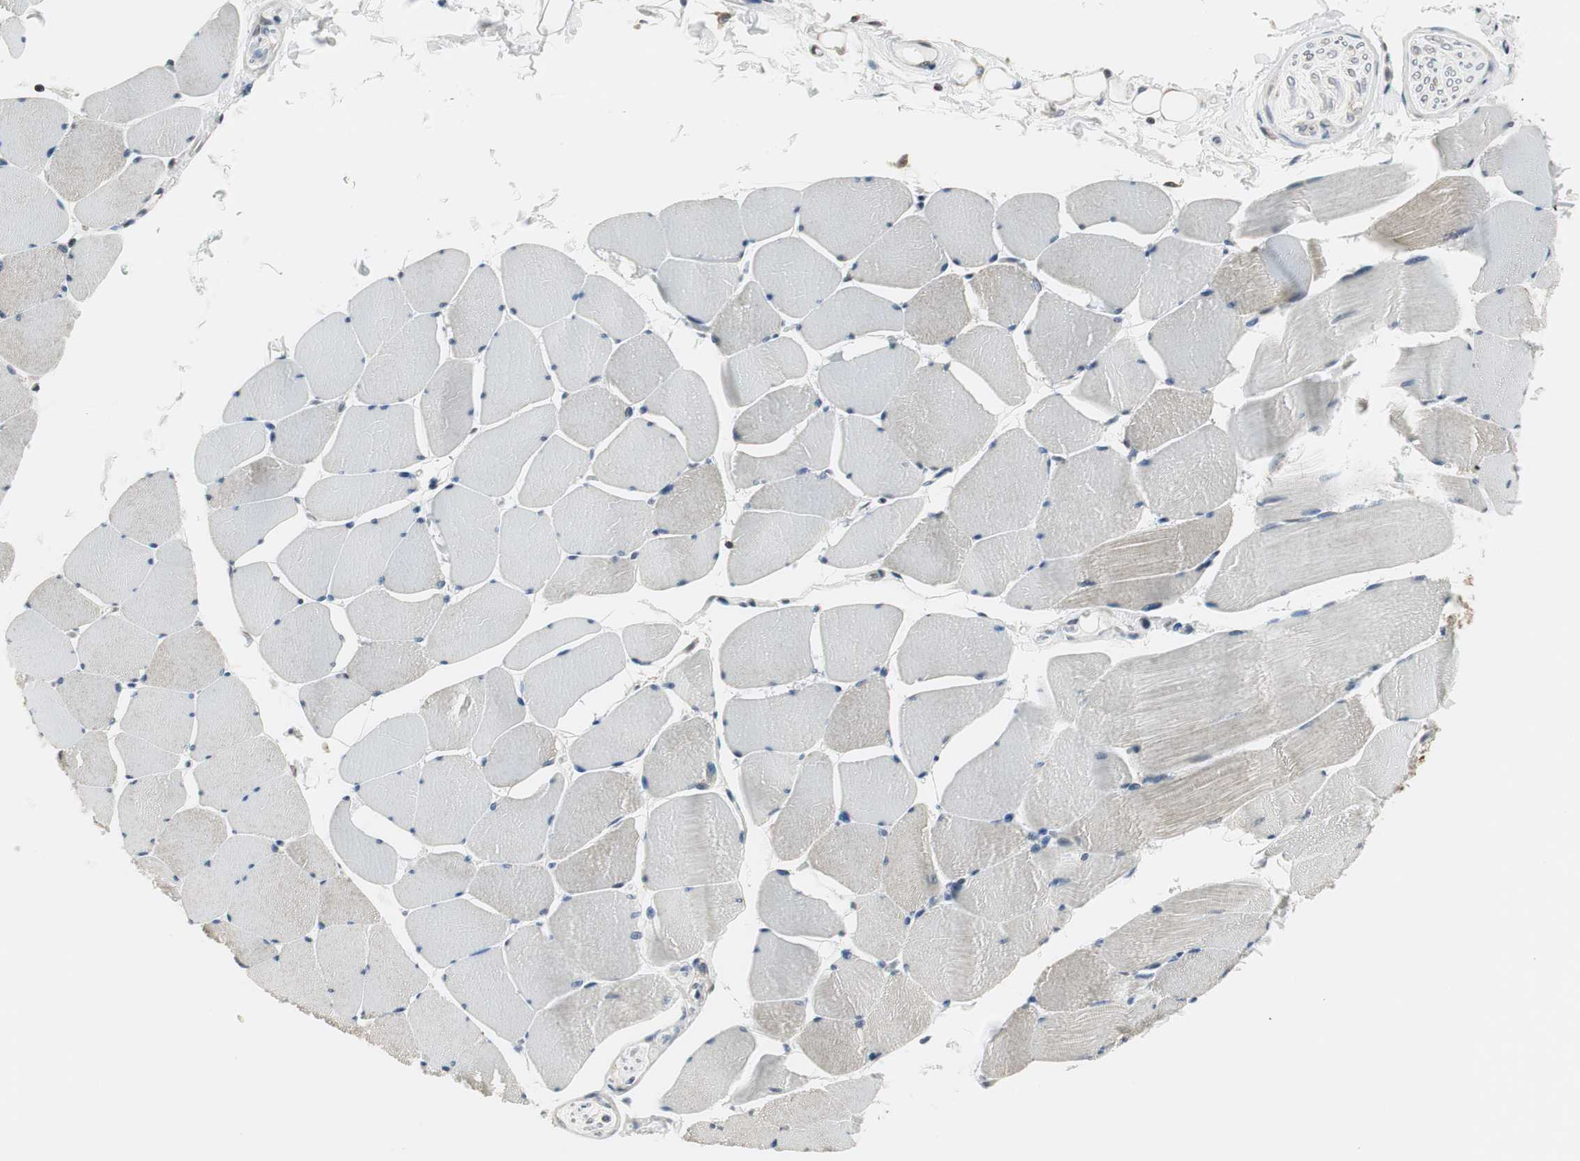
{"staining": {"intensity": "weak", "quantity": "25%-75%", "location": "cytoplasmic/membranous"}, "tissue": "skeletal muscle", "cell_type": "Myocytes", "image_type": "normal", "snomed": [{"axis": "morphology", "description": "Normal tissue, NOS"}, {"axis": "topography", "description": "Skeletal muscle"}], "caption": "A brown stain labels weak cytoplasmic/membranous positivity of a protein in myocytes of normal human skeletal muscle. The protein of interest is stained brown, and the nuclei are stained in blue (DAB IHC with brightfield microscopy, high magnification).", "gene": "CCT5", "patient": {"sex": "male", "age": 62}}